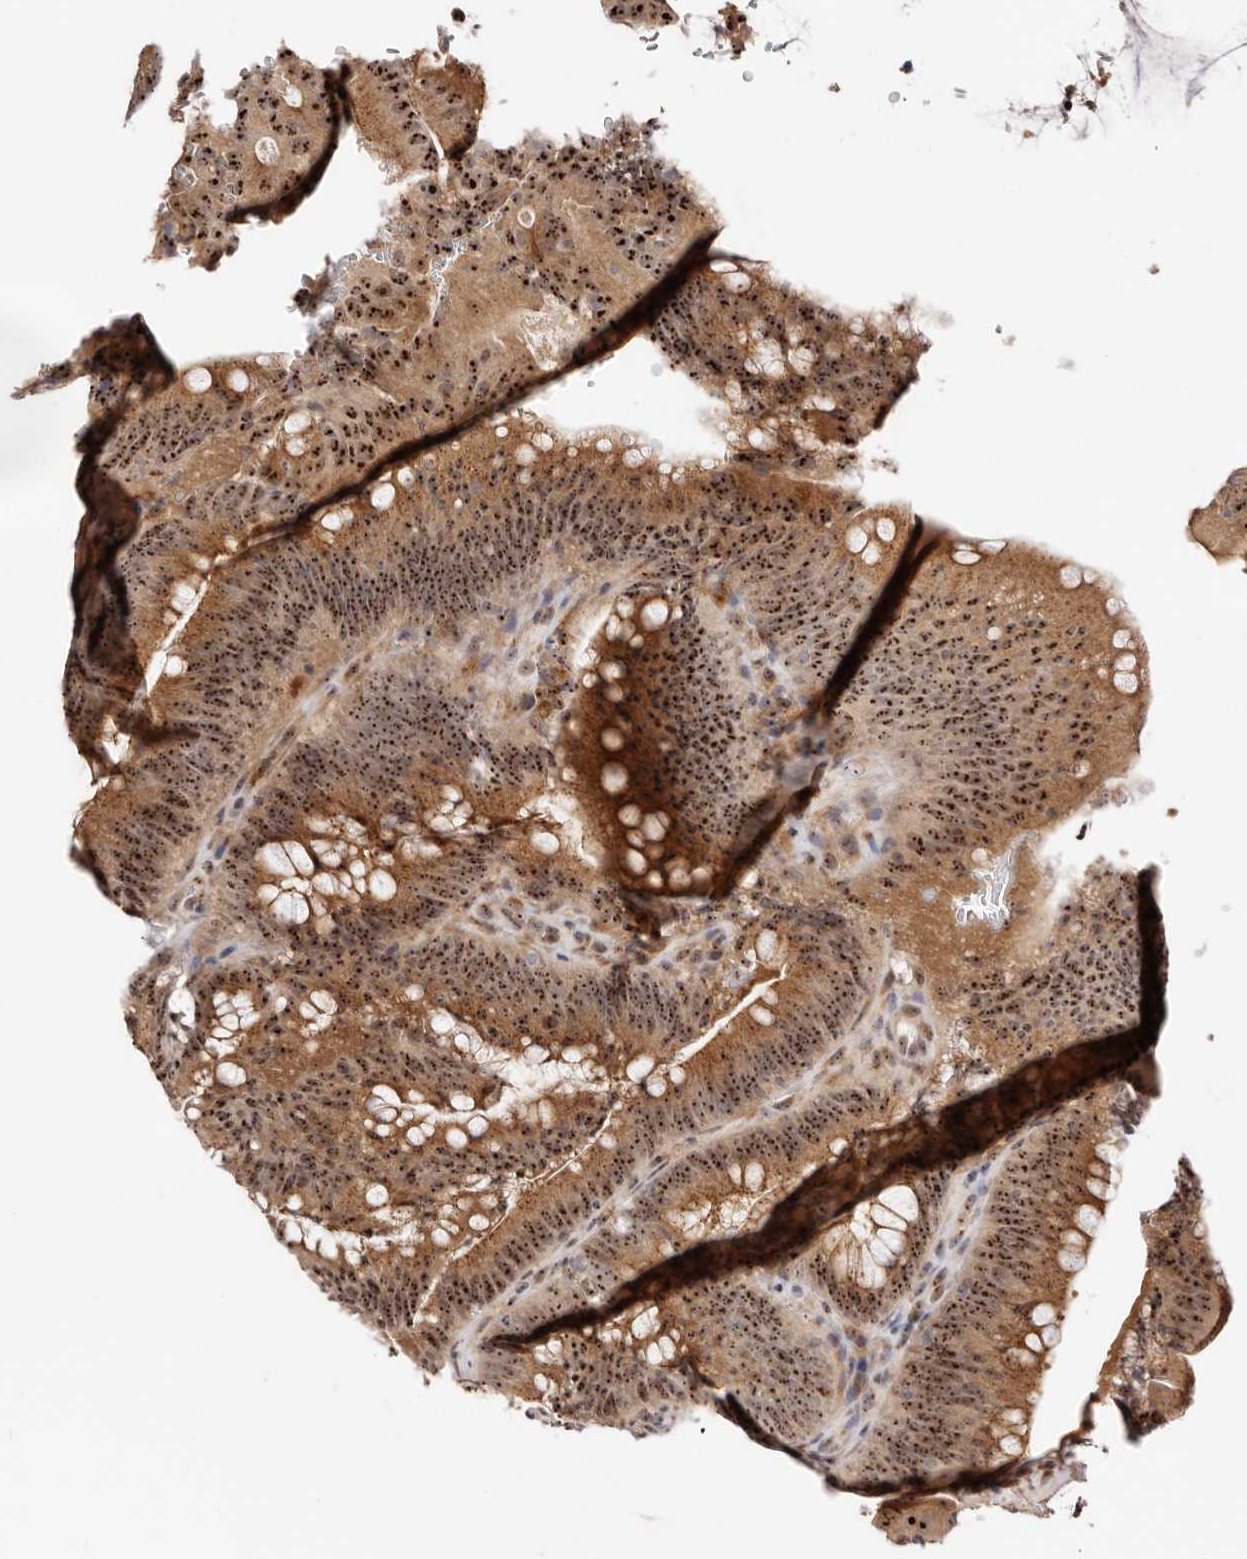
{"staining": {"intensity": "strong", "quantity": ">75%", "location": "cytoplasmic/membranous,nuclear"}, "tissue": "colorectal cancer", "cell_type": "Tumor cells", "image_type": "cancer", "snomed": [{"axis": "morphology", "description": "Normal tissue, NOS"}, {"axis": "topography", "description": "Colon"}], "caption": "Colorectal cancer was stained to show a protein in brown. There is high levels of strong cytoplasmic/membranous and nuclear expression in approximately >75% of tumor cells.", "gene": "APOL6", "patient": {"sex": "female", "age": 82}}